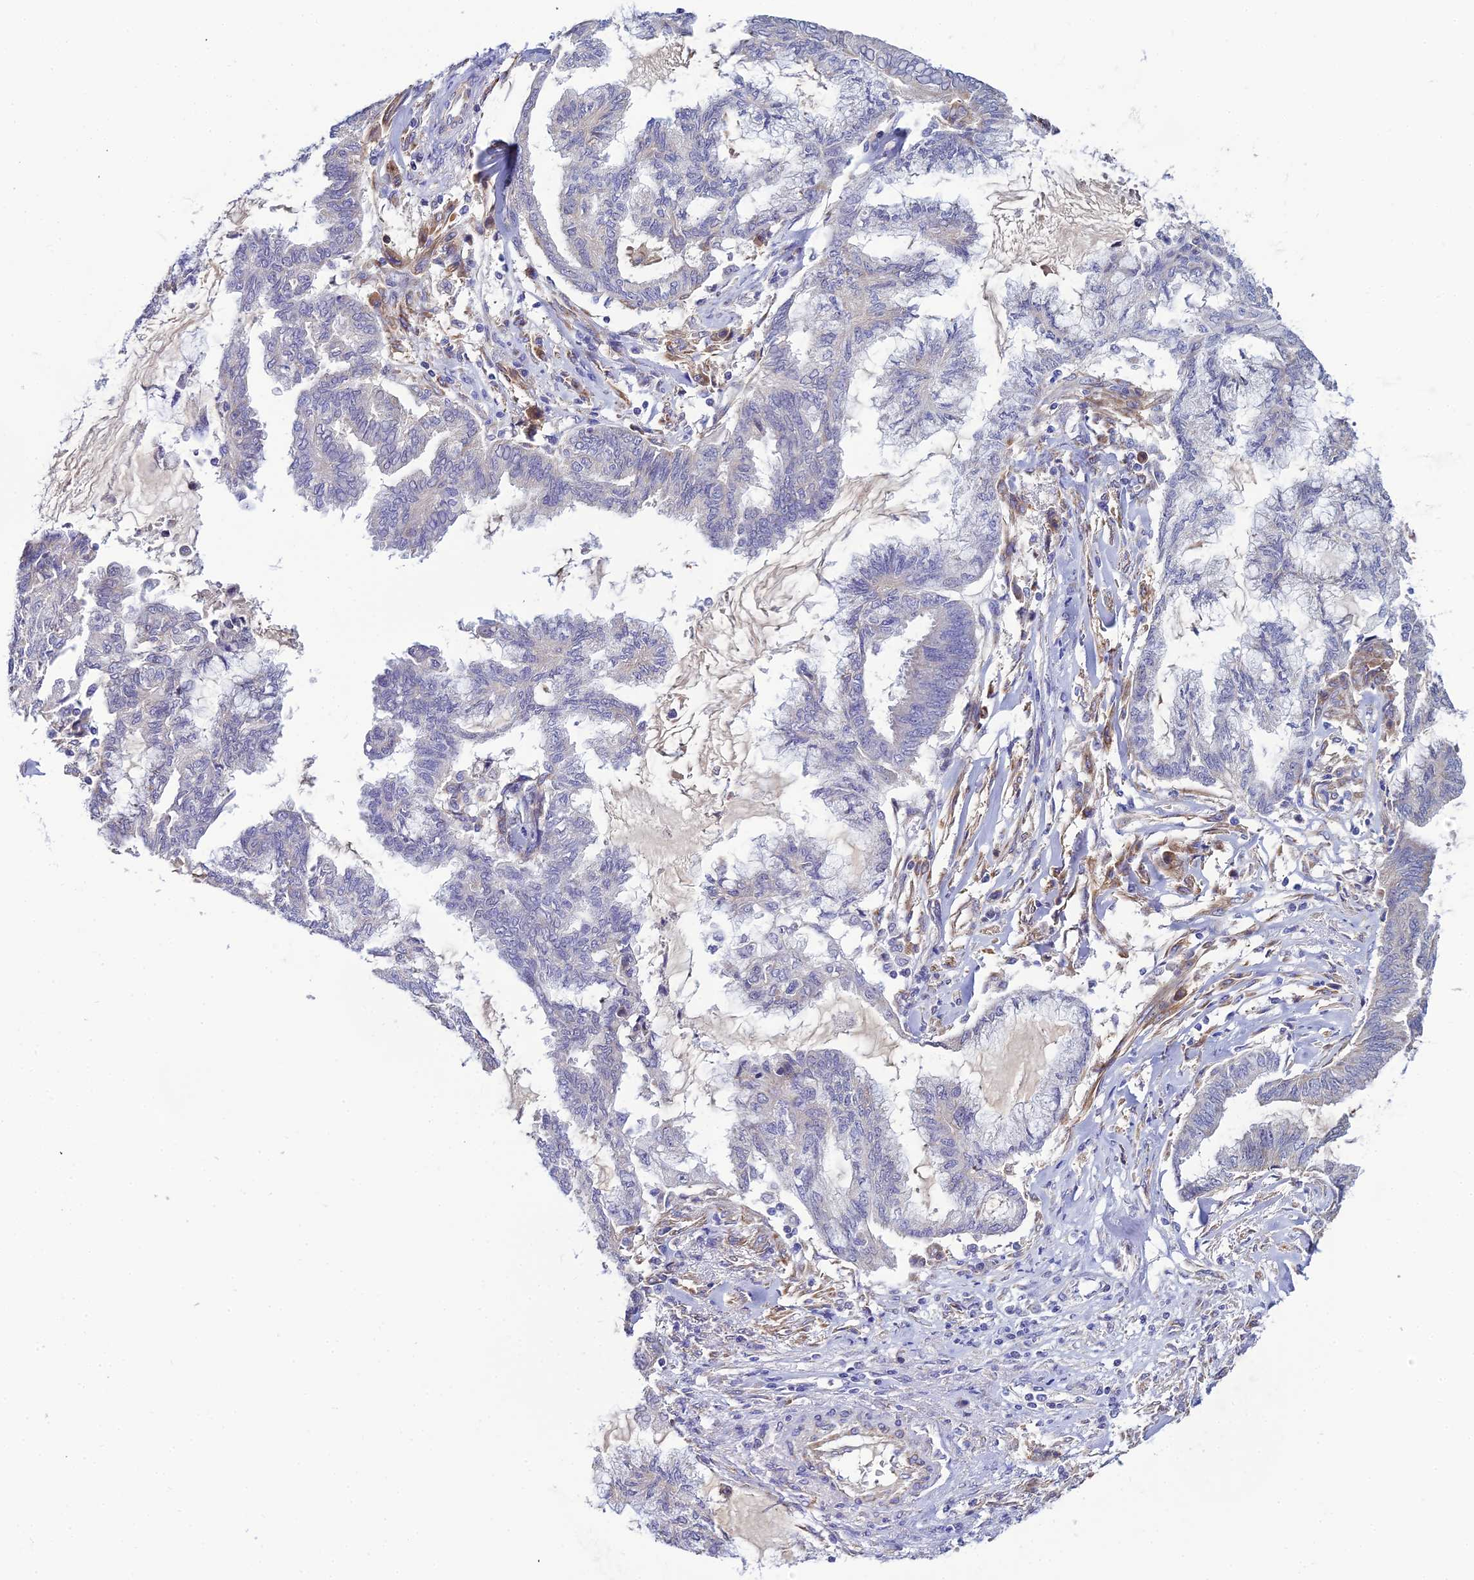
{"staining": {"intensity": "negative", "quantity": "none", "location": "none"}, "tissue": "endometrial cancer", "cell_type": "Tumor cells", "image_type": "cancer", "snomed": [{"axis": "morphology", "description": "Adenocarcinoma, NOS"}, {"axis": "topography", "description": "Endometrium"}], "caption": "Immunohistochemistry photomicrograph of endometrial cancer stained for a protein (brown), which displays no staining in tumor cells. Brightfield microscopy of IHC stained with DAB (3,3'-diaminobenzidine) (brown) and hematoxylin (blue), captured at high magnification.", "gene": "ACOT2", "patient": {"sex": "female", "age": 86}}